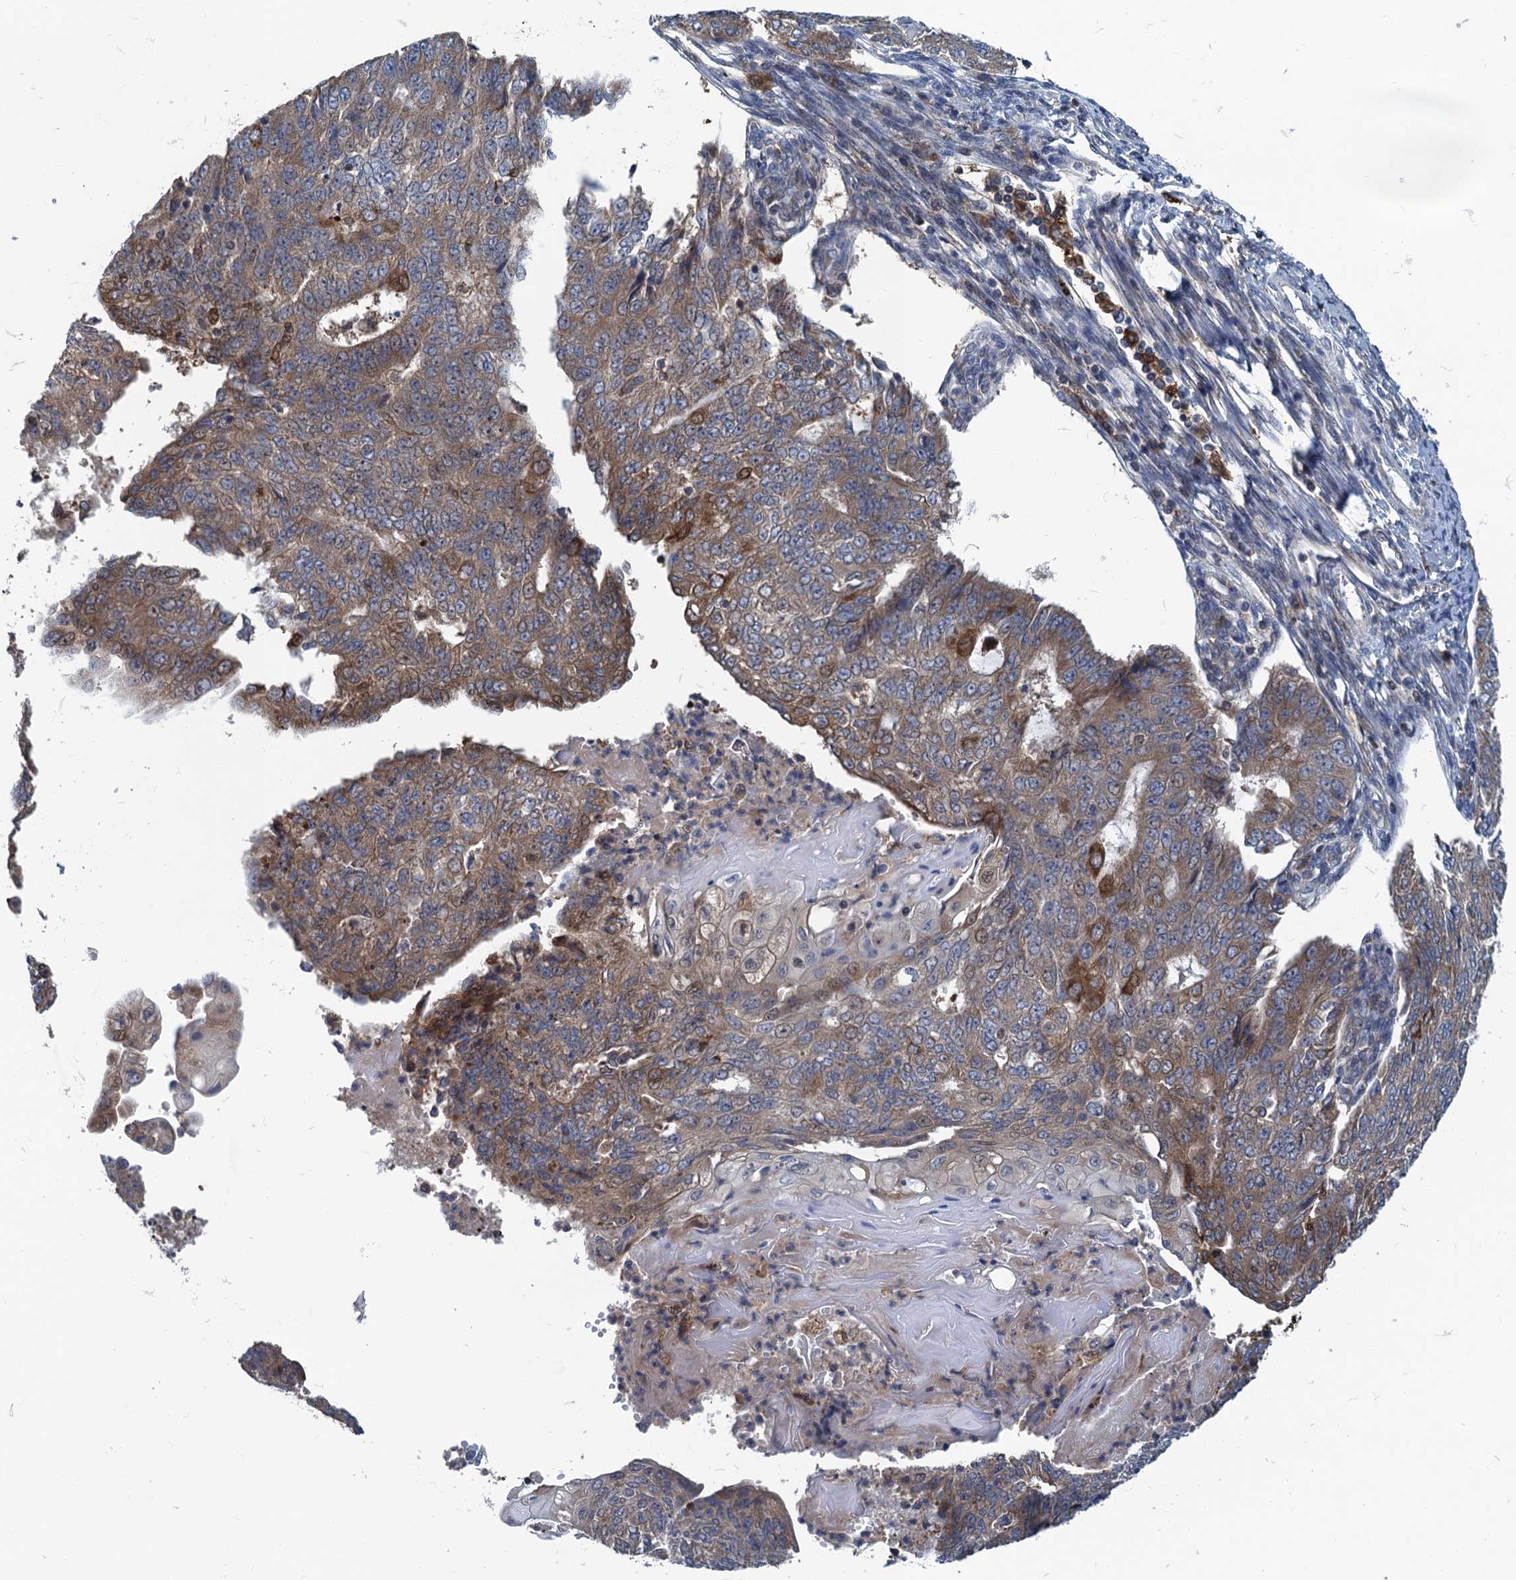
{"staining": {"intensity": "moderate", "quantity": "25%-75%", "location": "cytoplasmic/membranous"}, "tissue": "endometrial cancer", "cell_type": "Tumor cells", "image_type": "cancer", "snomed": [{"axis": "morphology", "description": "Adenocarcinoma, NOS"}, {"axis": "topography", "description": "Endometrium"}], "caption": "The photomicrograph exhibits staining of endometrial cancer, revealing moderate cytoplasmic/membranous protein expression (brown color) within tumor cells.", "gene": "CNTN5", "patient": {"sex": "female", "age": 32}}